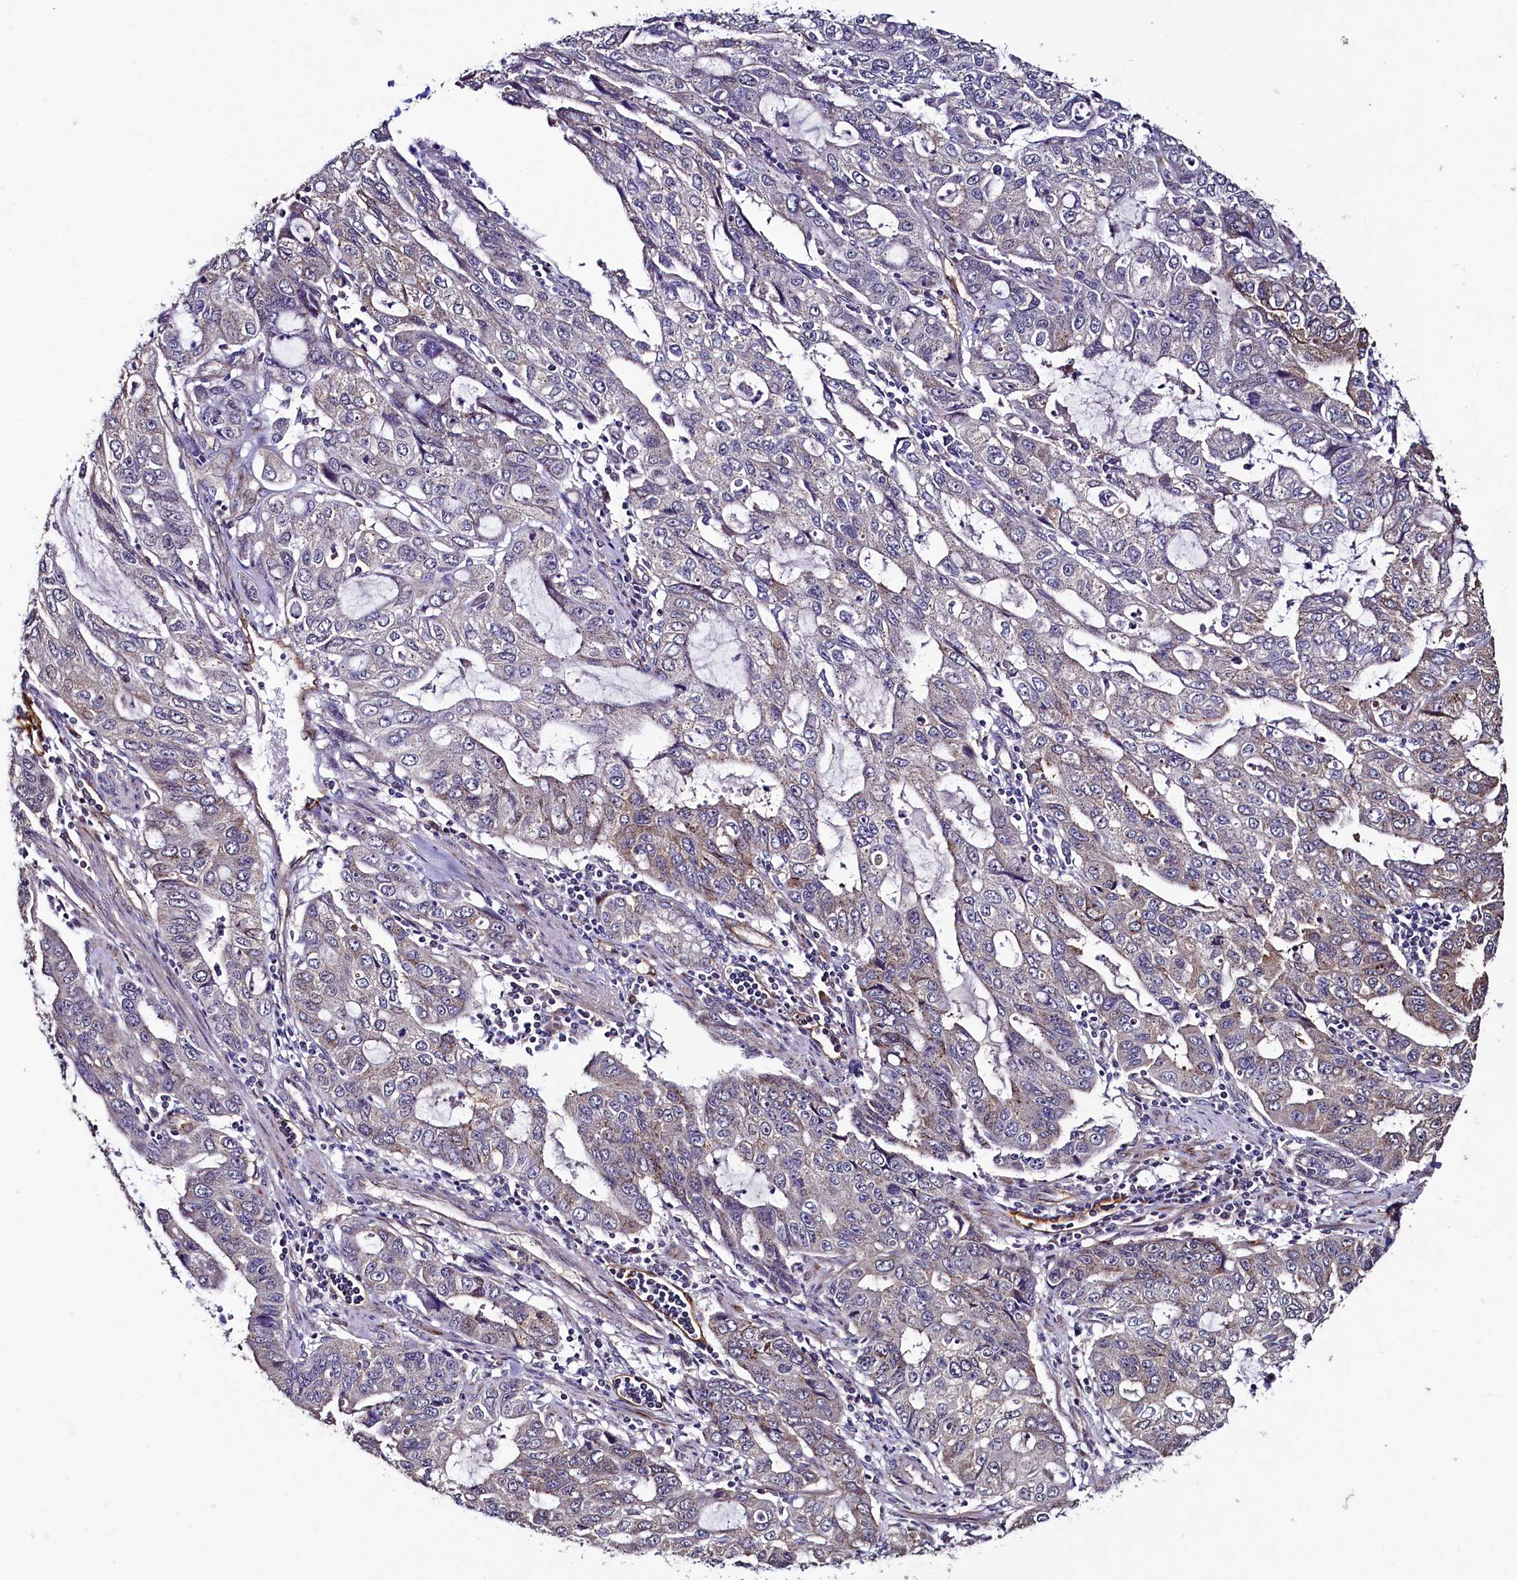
{"staining": {"intensity": "weak", "quantity": "<25%", "location": "cytoplasmic/membranous"}, "tissue": "stomach cancer", "cell_type": "Tumor cells", "image_type": "cancer", "snomed": [{"axis": "morphology", "description": "Adenocarcinoma, NOS"}, {"axis": "topography", "description": "Stomach, upper"}], "caption": "A photomicrograph of human adenocarcinoma (stomach) is negative for staining in tumor cells. (Immunohistochemistry (ihc), brightfield microscopy, high magnification).", "gene": "PALM", "patient": {"sex": "female", "age": 52}}